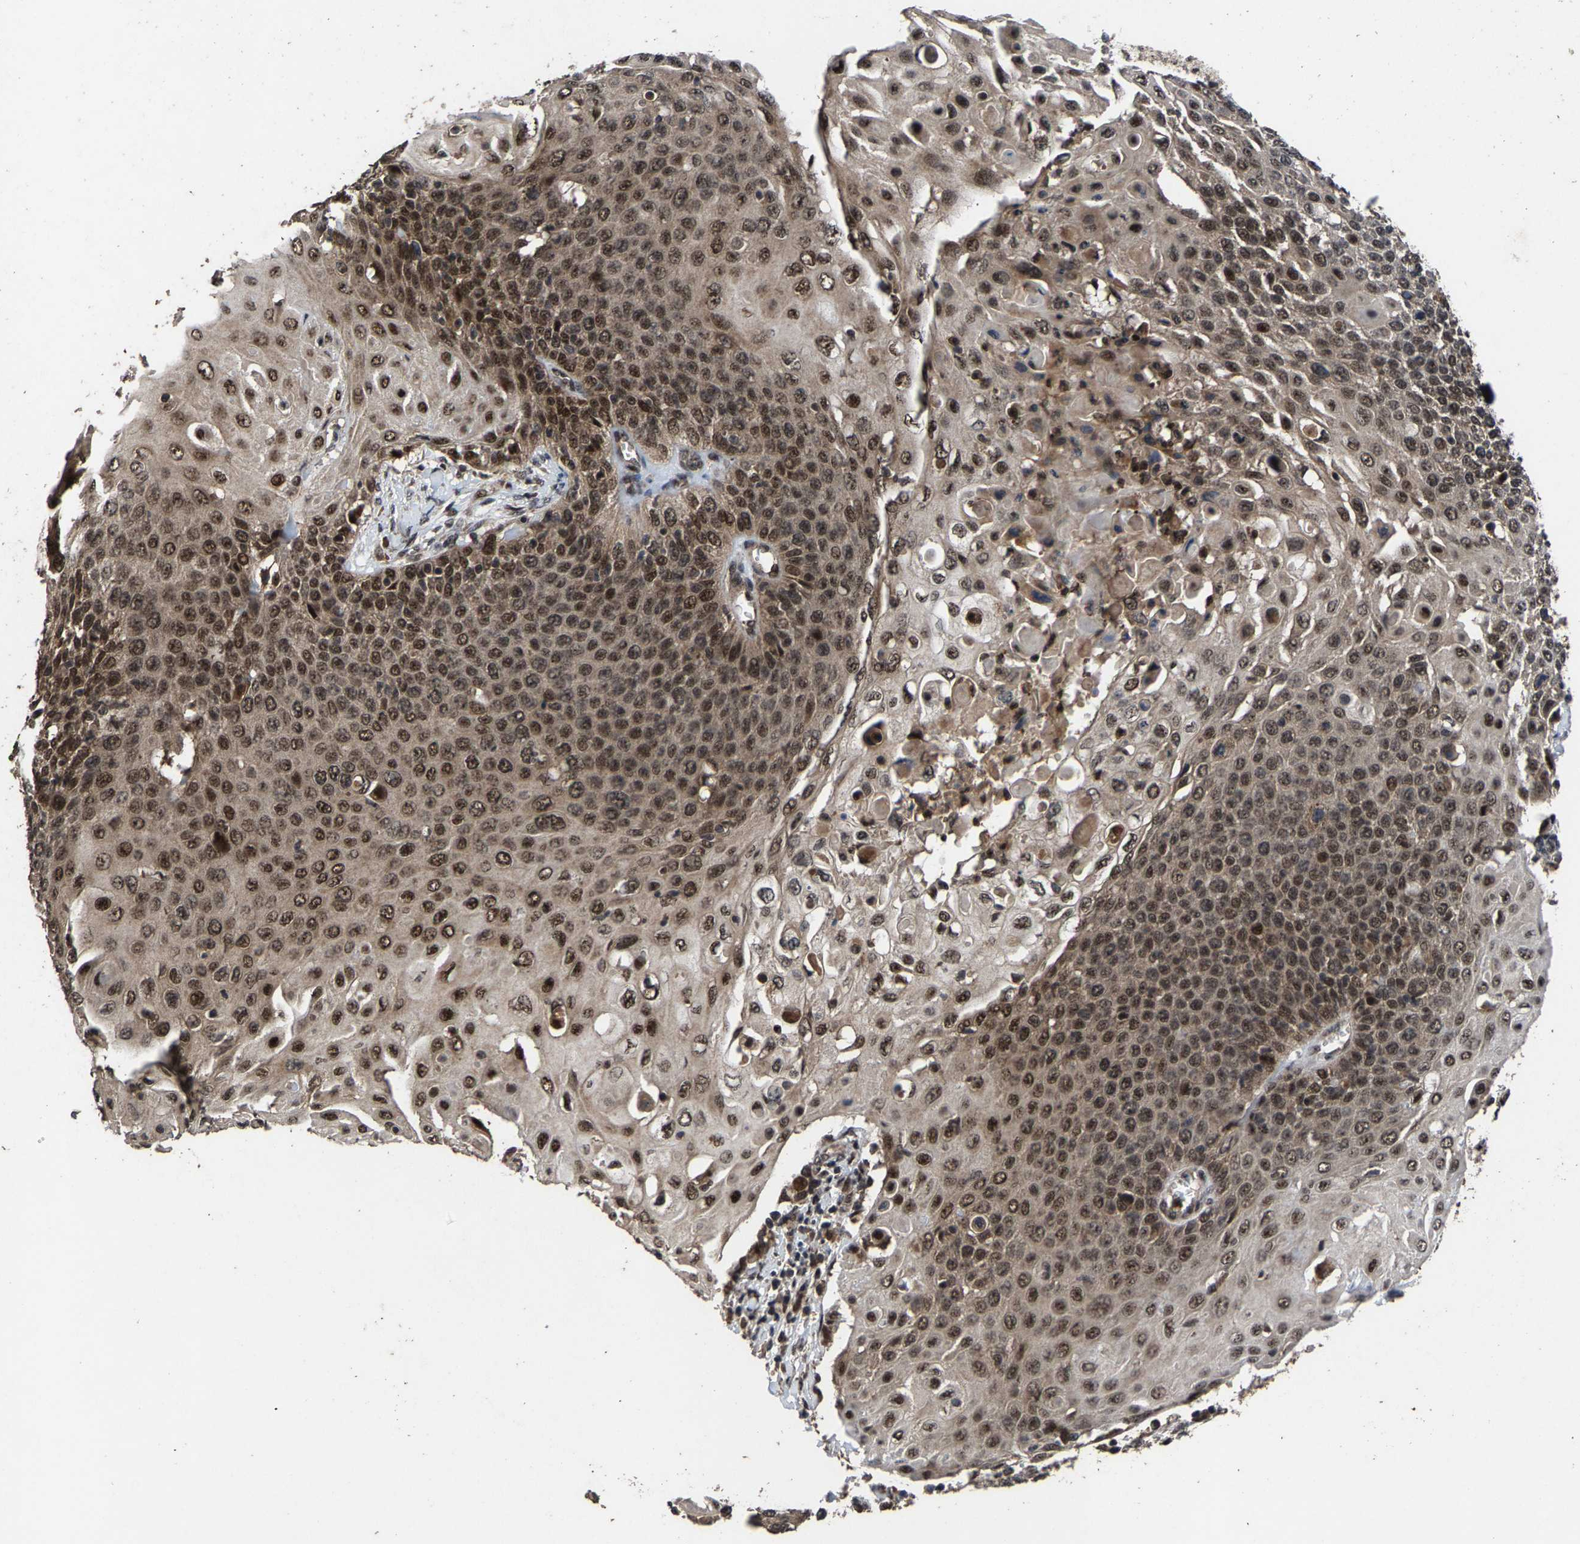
{"staining": {"intensity": "moderate", "quantity": ">75%", "location": "cytoplasmic/membranous,nuclear"}, "tissue": "cervical cancer", "cell_type": "Tumor cells", "image_type": "cancer", "snomed": [{"axis": "morphology", "description": "Squamous cell carcinoma, NOS"}, {"axis": "topography", "description": "Cervix"}], "caption": "Cervical cancer stained with a protein marker displays moderate staining in tumor cells.", "gene": "HAUS6", "patient": {"sex": "female", "age": 39}}